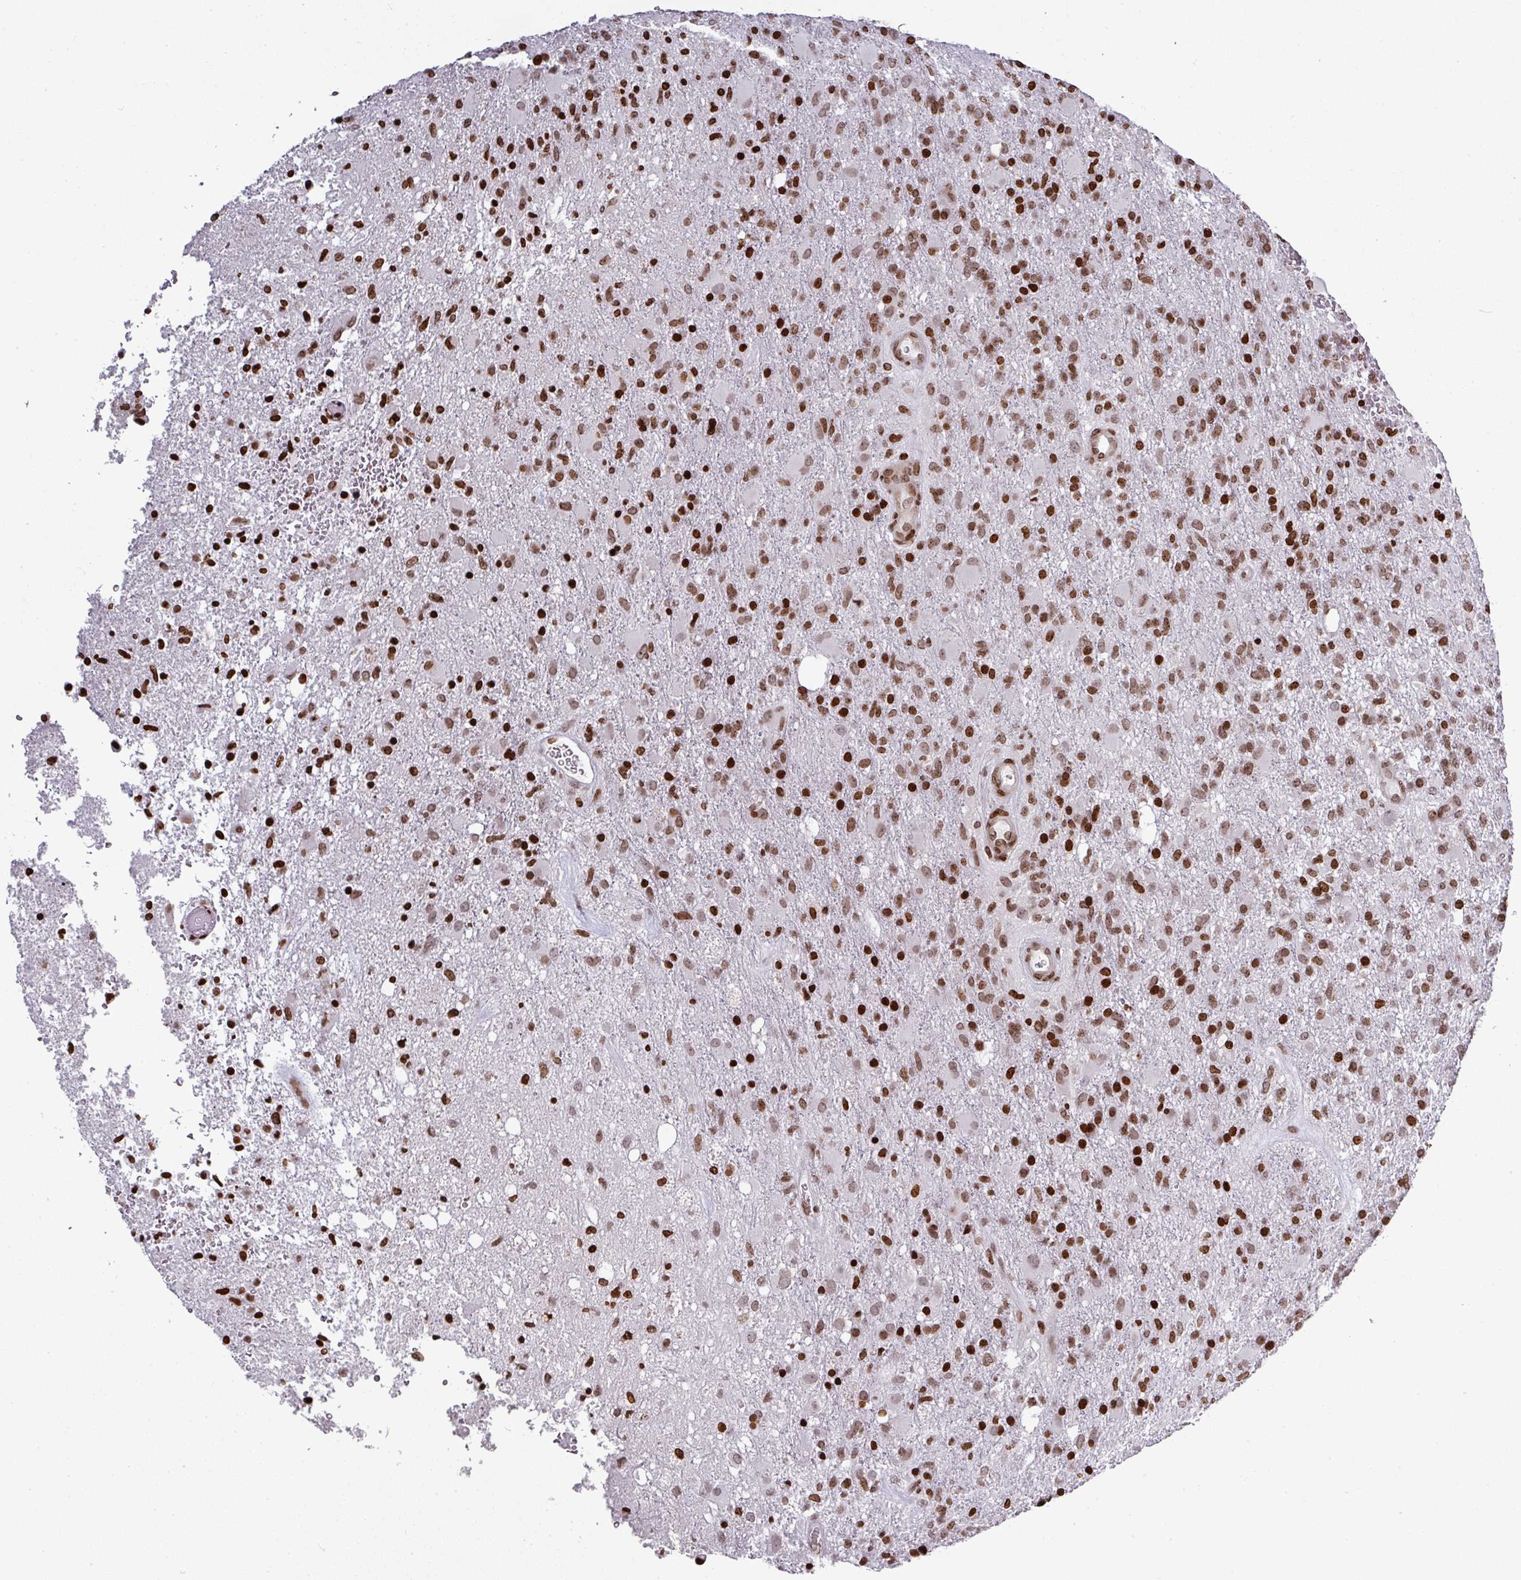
{"staining": {"intensity": "moderate", "quantity": ">75%", "location": "nuclear"}, "tissue": "glioma", "cell_type": "Tumor cells", "image_type": "cancer", "snomed": [{"axis": "morphology", "description": "Glioma, malignant, High grade"}, {"axis": "topography", "description": "Brain"}], "caption": "Immunohistochemical staining of malignant glioma (high-grade) shows moderate nuclear protein positivity in approximately >75% of tumor cells.", "gene": "RASL11A", "patient": {"sex": "female", "age": 74}}